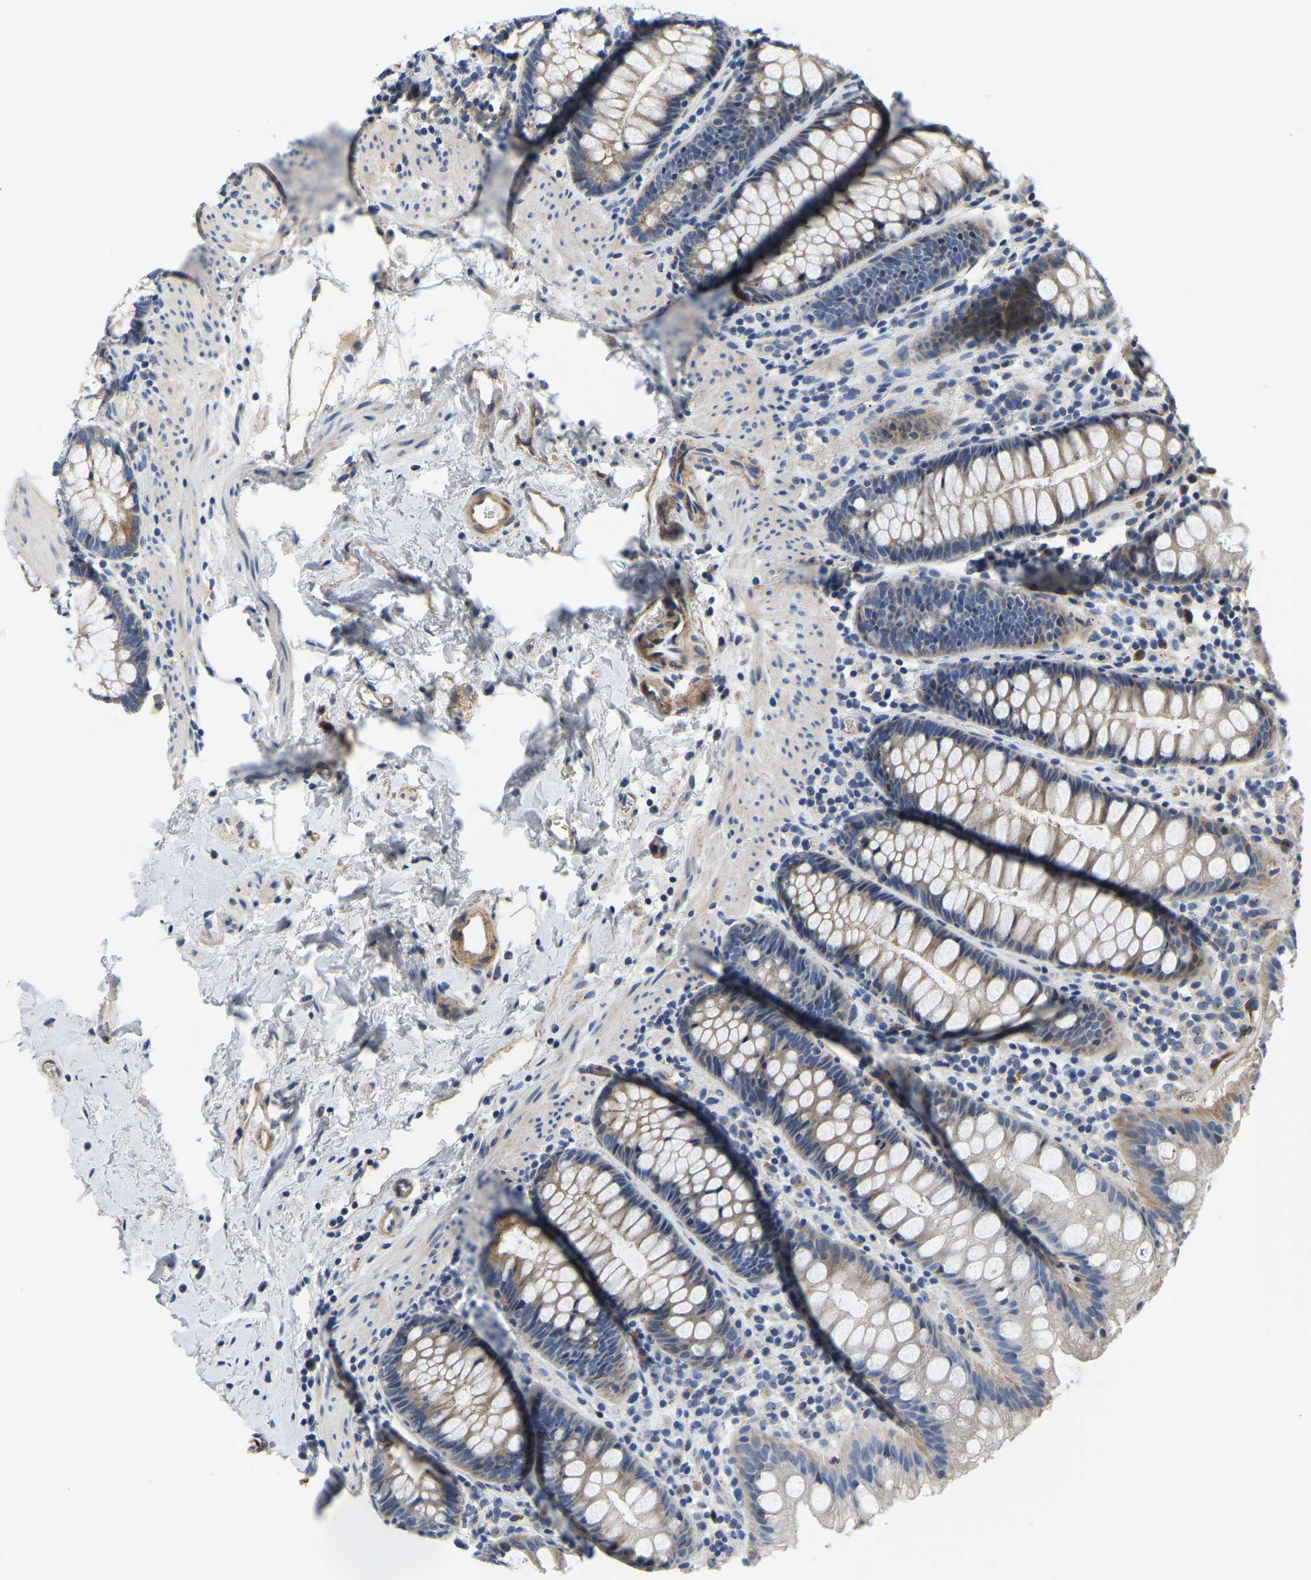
{"staining": {"intensity": "weak", "quantity": "25%-75%", "location": "cytoplasmic/membranous"}, "tissue": "rectum", "cell_type": "Glandular cells", "image_type": "normal", "snomed": [{"axis": "morphology", "description": "Normal tissue, NOS"}, {"axis": "topography", "description": "Rectum"}], "caption": "A brown stain highlights weak cytoplasmic/membranous expression of a protein in glandular cells of normal human rectum.", "gene": "LIAS", "patient": {"sex": "female", "age": 65}}